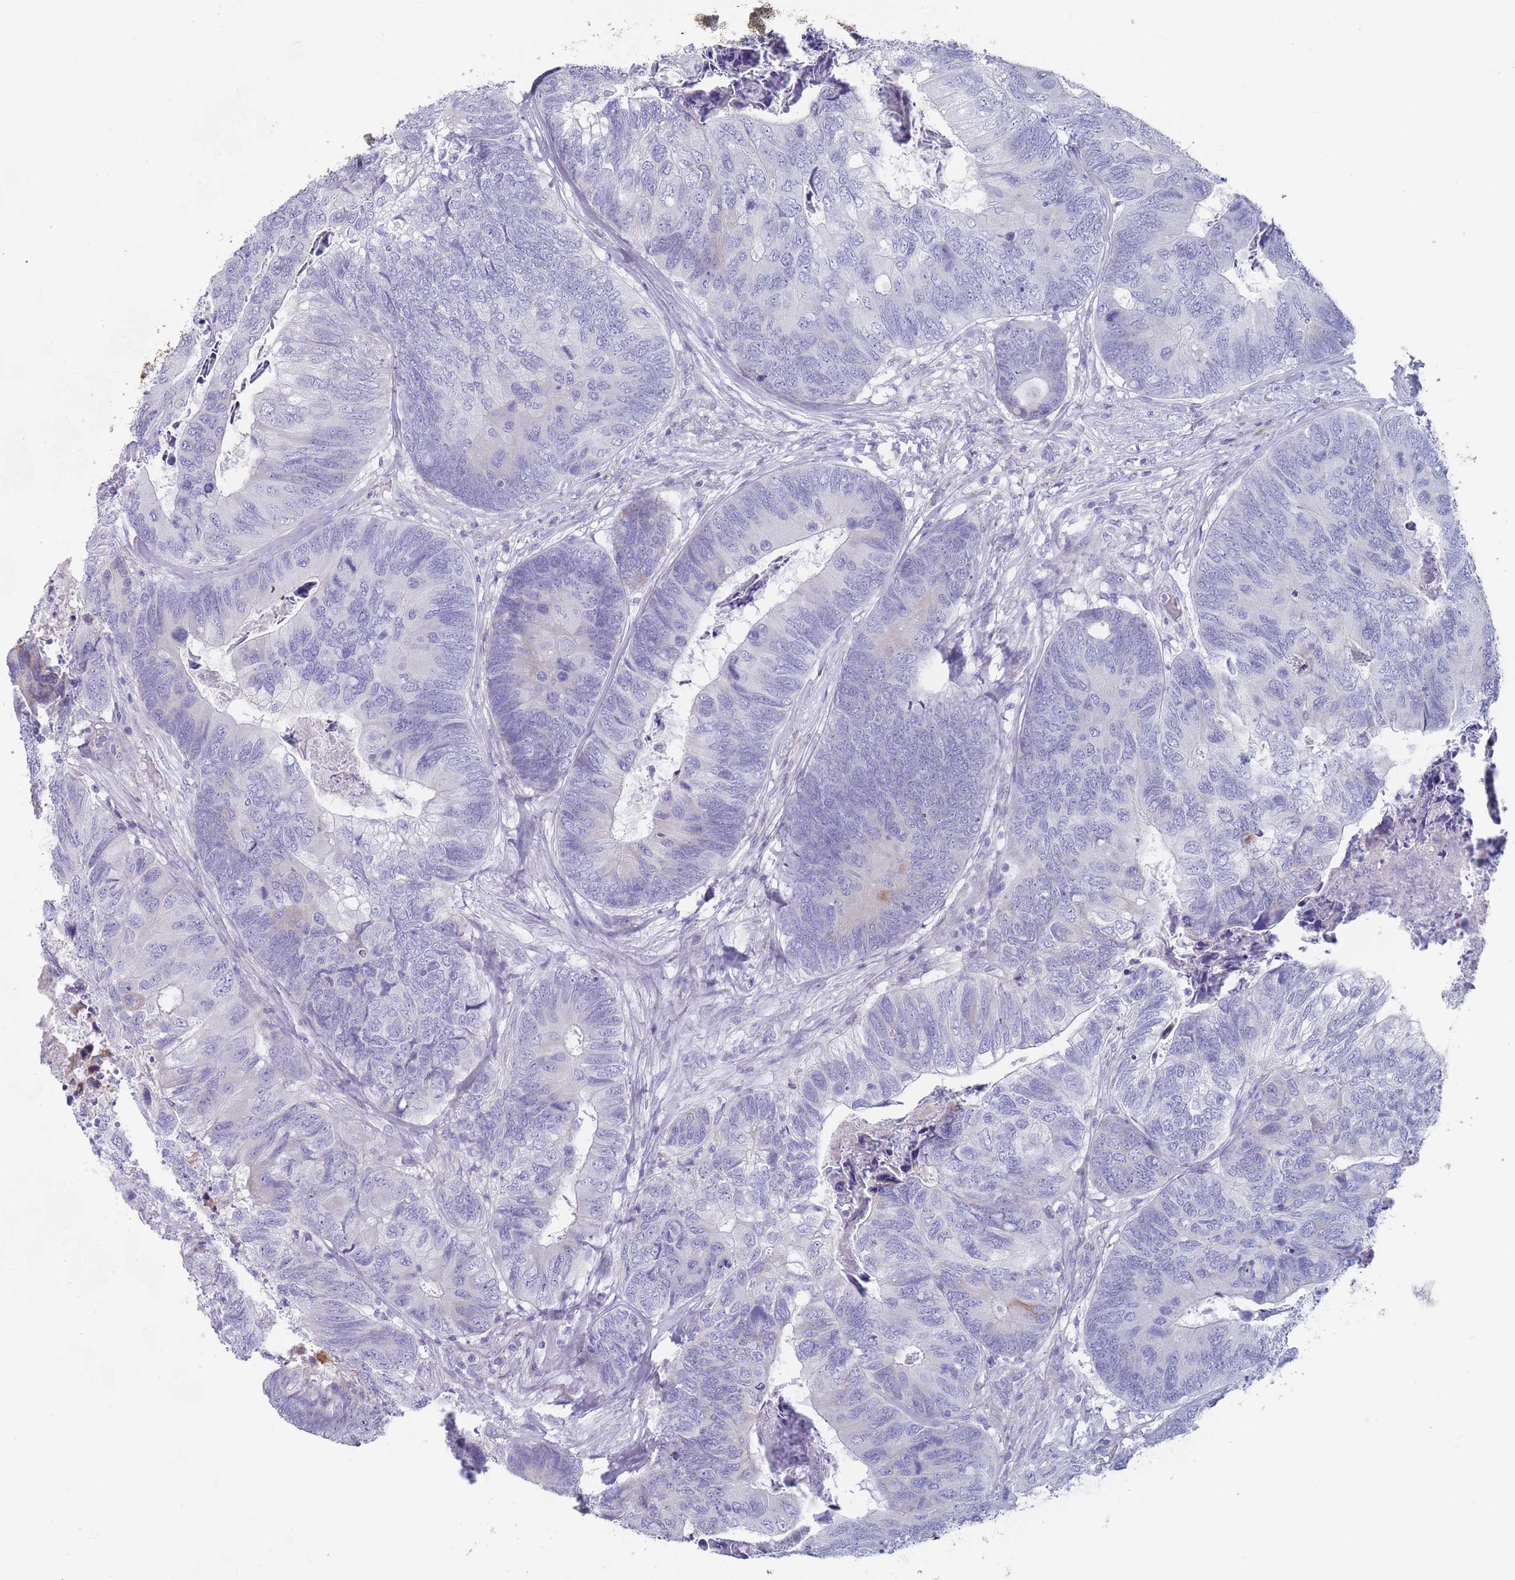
{"staining": {"intensity": "negative", "quantity": "none", "location": "none"}, "tissue": "colorectal cancer", "cell_type": "Tumor cells", "image_type": "cancer", "snomed": [{"axis": "morphology", "description": "Adenocarcinoma, NOS"}, {"axis": "topography", "description": "Colon"}], "caption": "Micrograph shows no protein staining in tumor cells of adenocarcinoma (colorectal) tissue.", "gene": "ST8SIA5", "patient": {"sex": "female", "age": 67}}